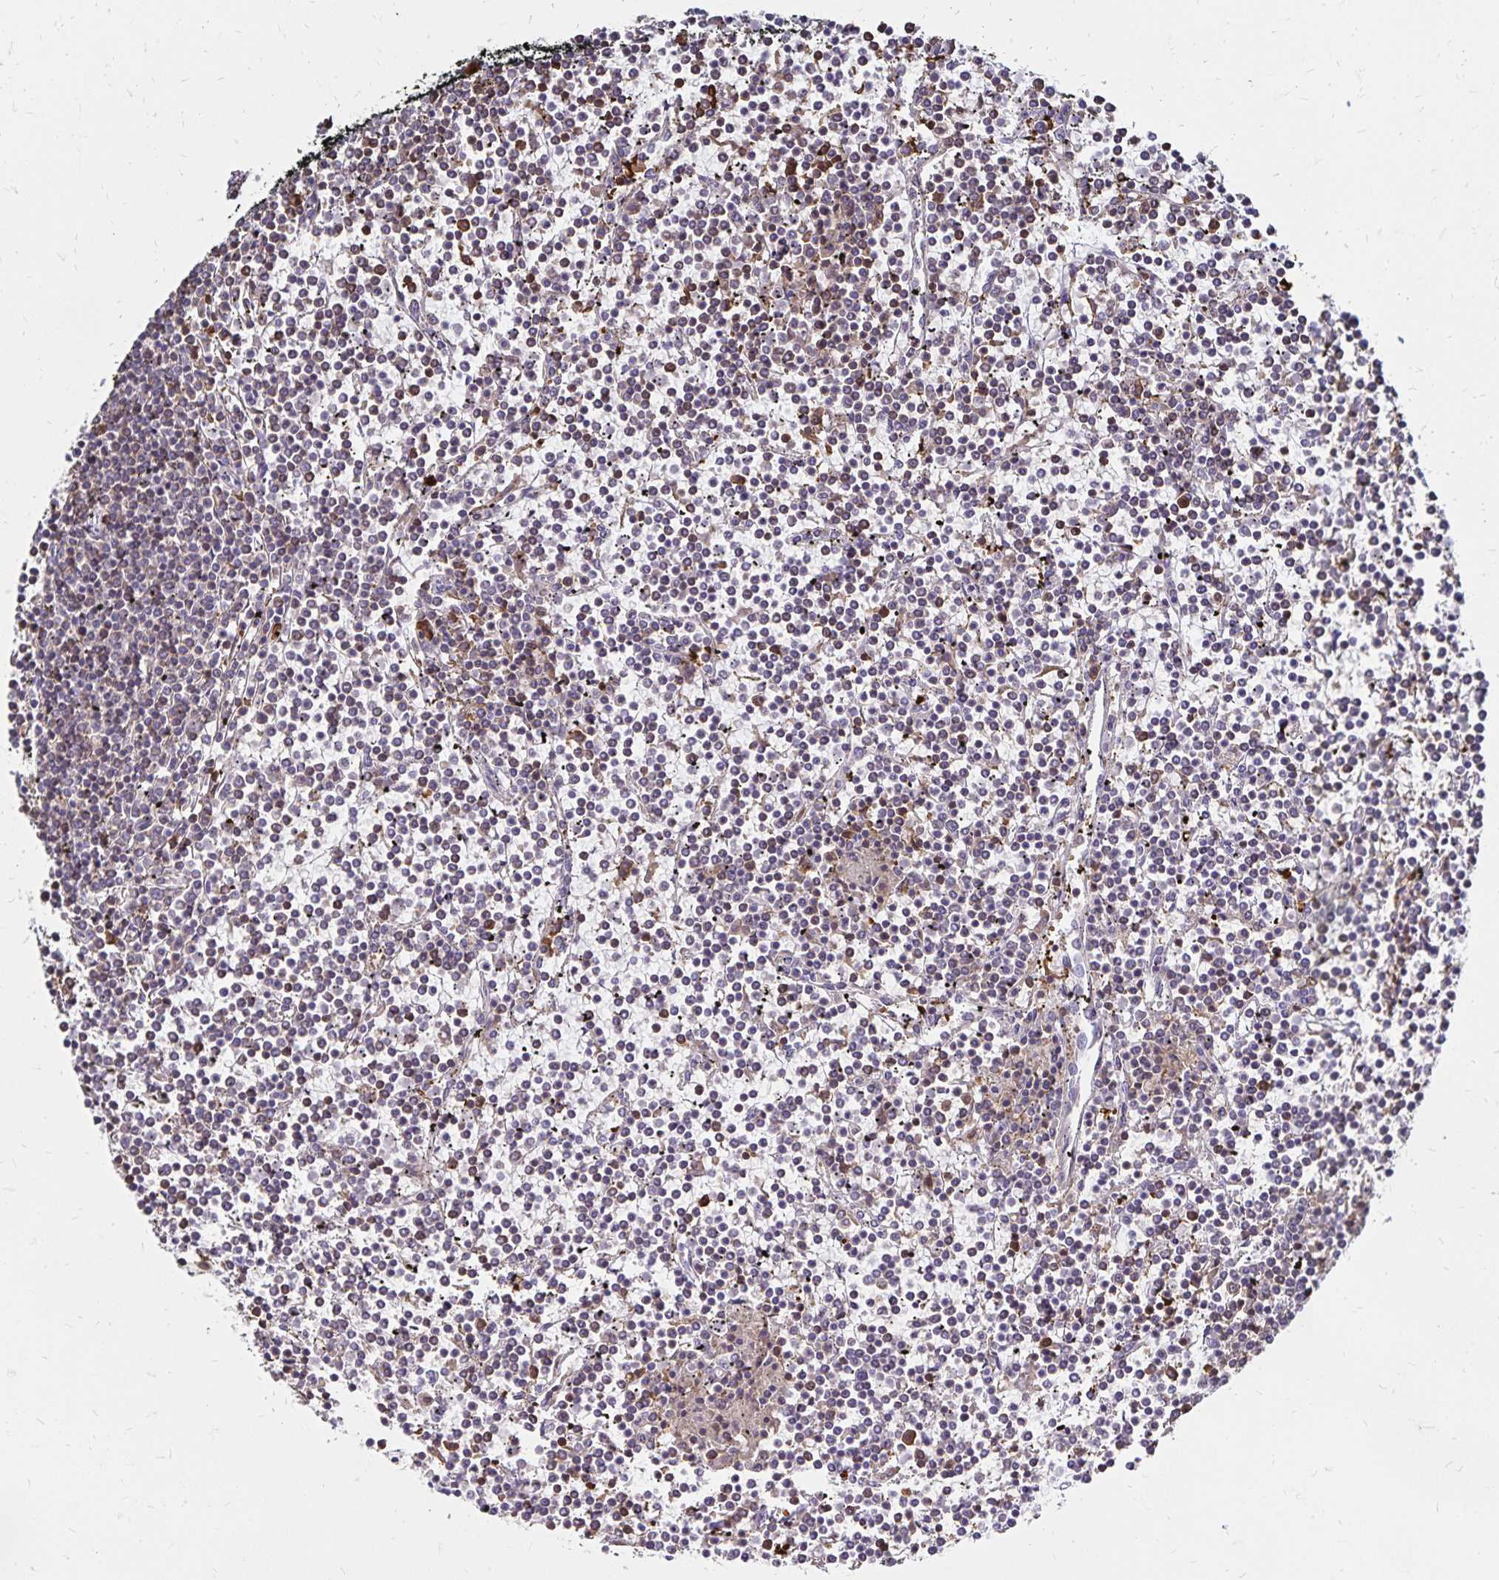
{"staining": {"intensity": "moderate", "quantity": "<25%", "location": "cytoplasmic/membranous"}, "tissue": "lymphoma", "cell_type": "Tumor cells", "image_type": "cancer", "snomed": [{"axis": "morphology", "description": "Malignant lymphoma, non-Hodgkin's type, Low grade"}, {"axis": "topography", "description": "Spleen"}], "caption": "Low-grade malignant lymphoma, non-Hodgkin's type tissue exhibits moderate cytoplasmic/membranous expression in approximately <25% of tumor cells, visualized by immunohistochemistry. Immunohistochemistry (ihc) stains the protein in brown and the nuclei are stained blue.", "gene": "NAGPA", "patient": {"sex": "female", "age": 19}}